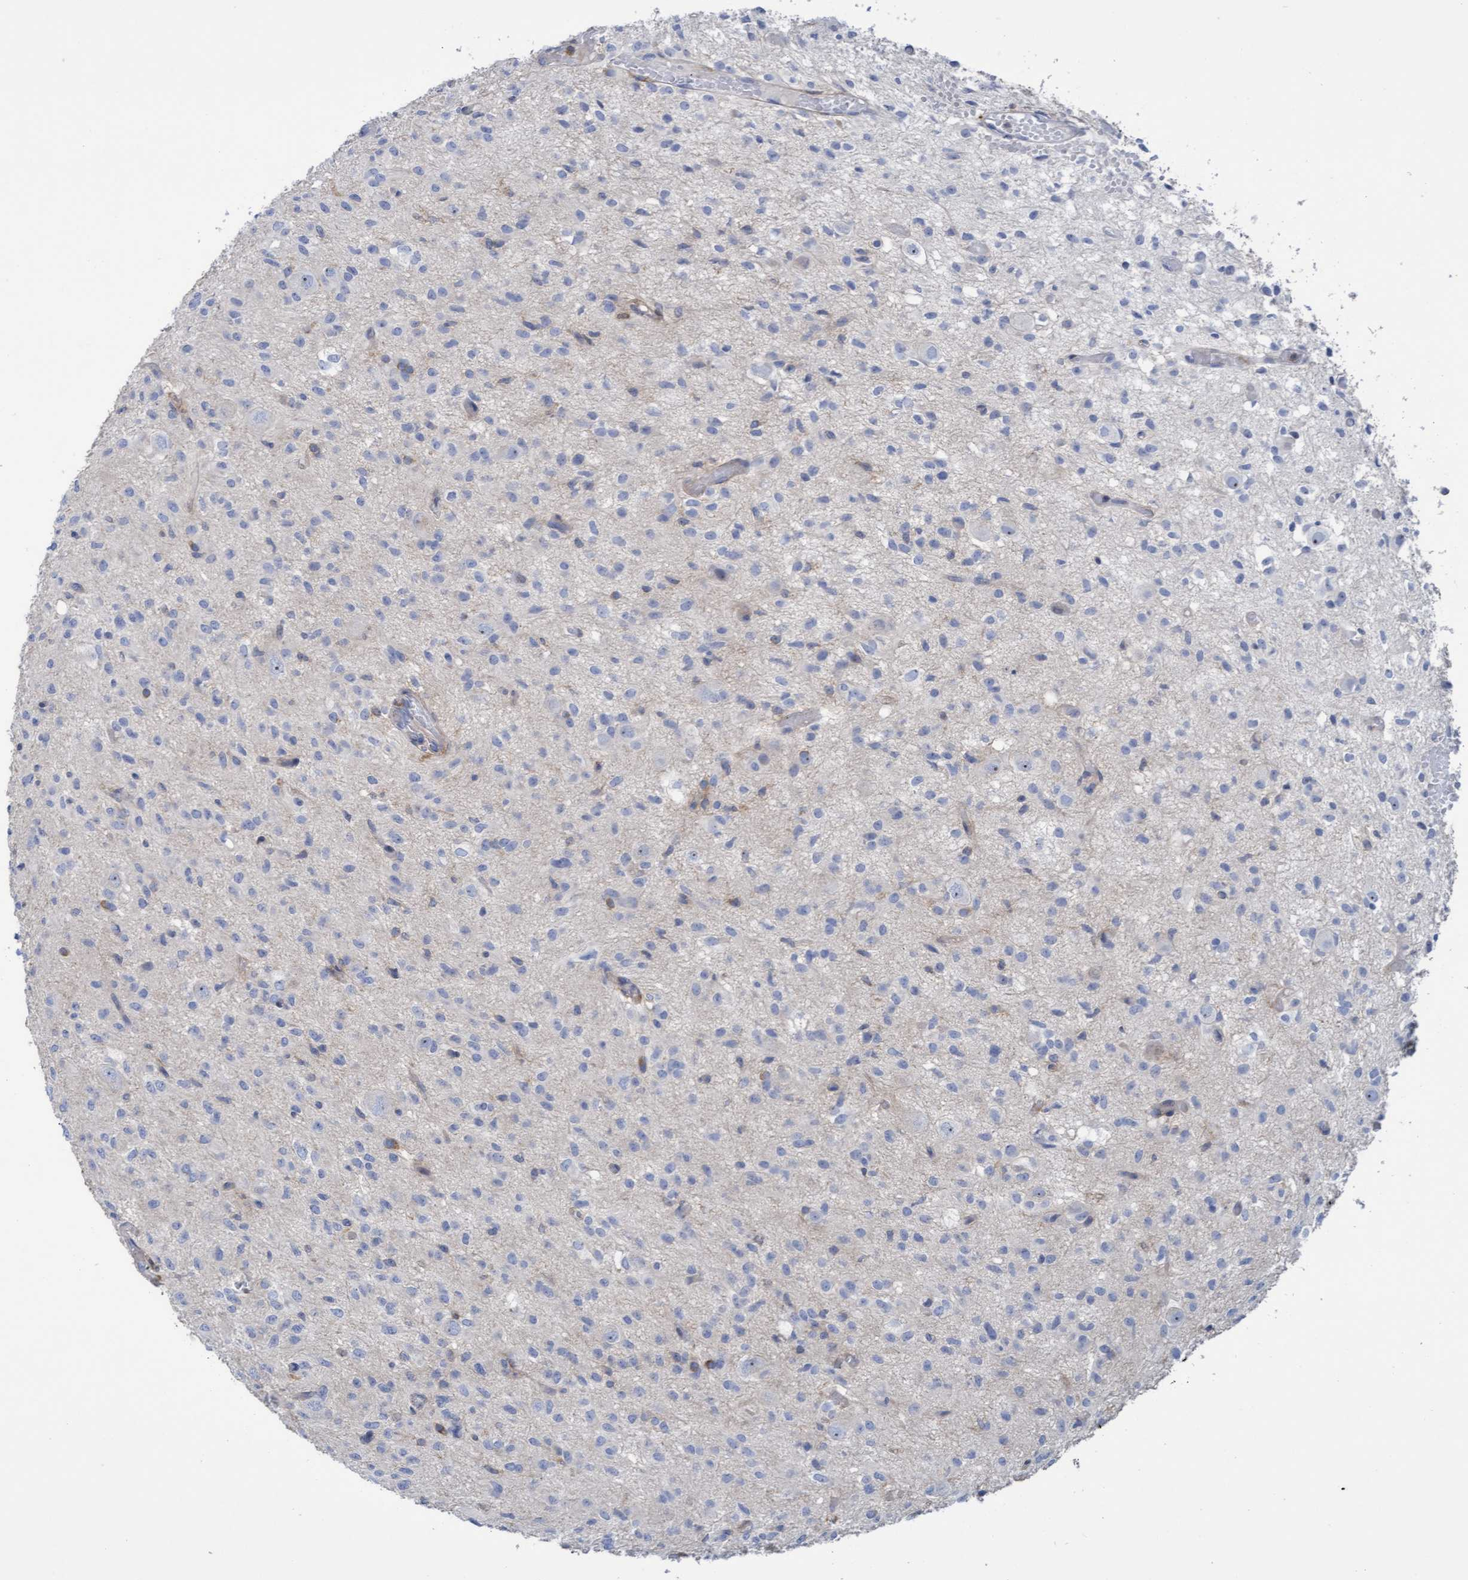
{"staining": {"intensity": "negative", "quantity": "none", "location": "none"}, "tissue": "glioma", "cell_type": "Tumor cells", "image_type": "cancer", "snomed": [{"axis": "morphology", "description": "Glioma, malignant, High grade"}, {"axis": "topography", "description": "Brain"}], "caption": "Immunohistochemistry of glioma exhibits no staining in tumor cells.", "gene": "FNBP1", "patient": {"sex": "female", "age": 59}}